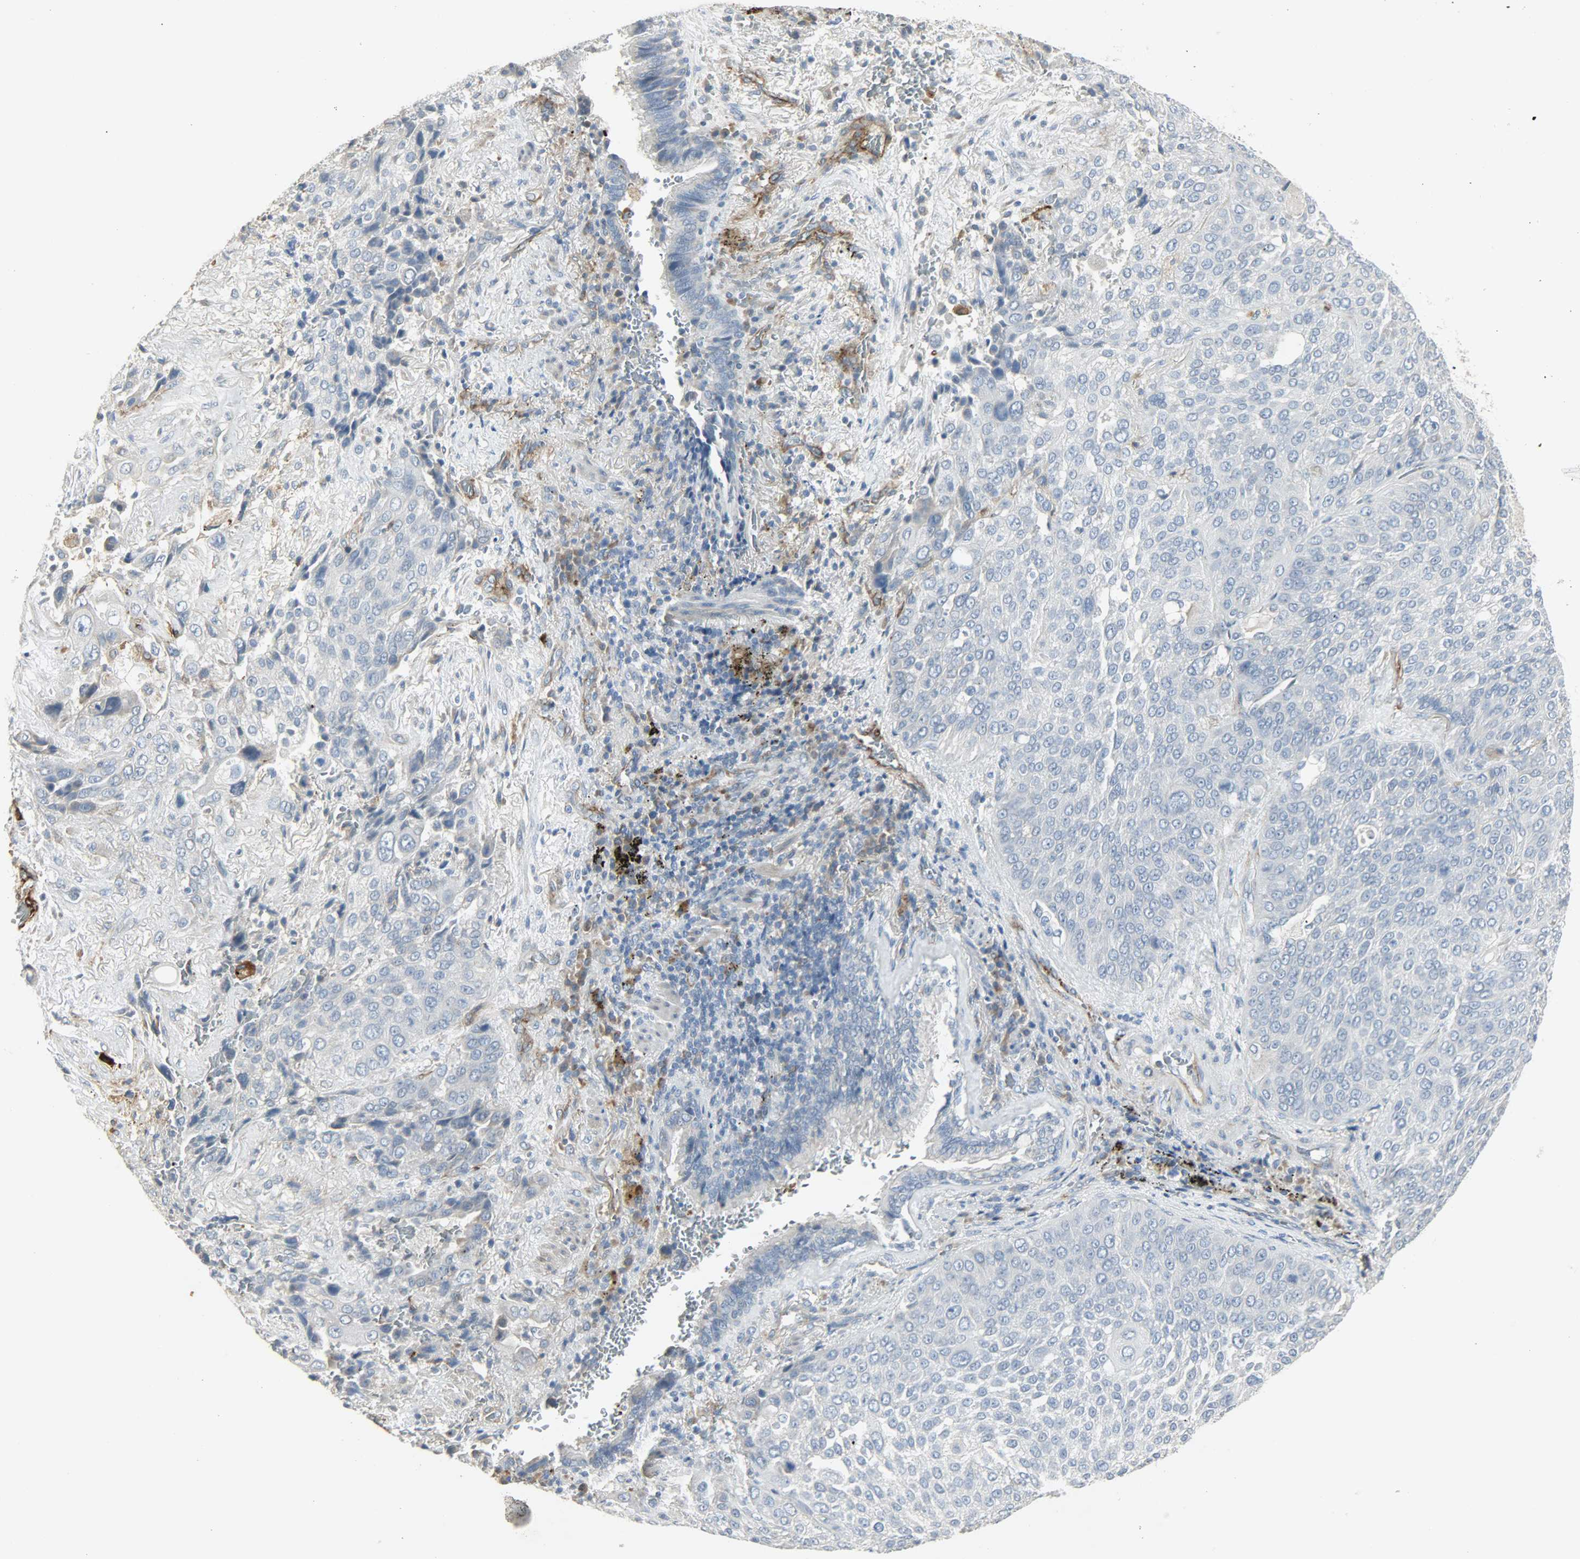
{"staining": {"intensity": "negative", "quantity": "none", "location": "none"}, "tissue": "lung cancer", "cell_type": "Tumor cells", "image_type": "cancer", "snomed": [{"axis": "morphology", "description": "Squamous cell carcinoma, NOS"}, {"axis": "topography", "description": "Lung"}], "caption": "There is no significant positivity in tumor cells of lung cancer. (Stains: DAB (3,3'-diaminobenzidine) immunohistochemistry with hematoxylin counter stain, Microscopy: brightfield microscopy at high magnification).", "gene": "ENPEP", "patient": {"sex": "male", "age": 54}}